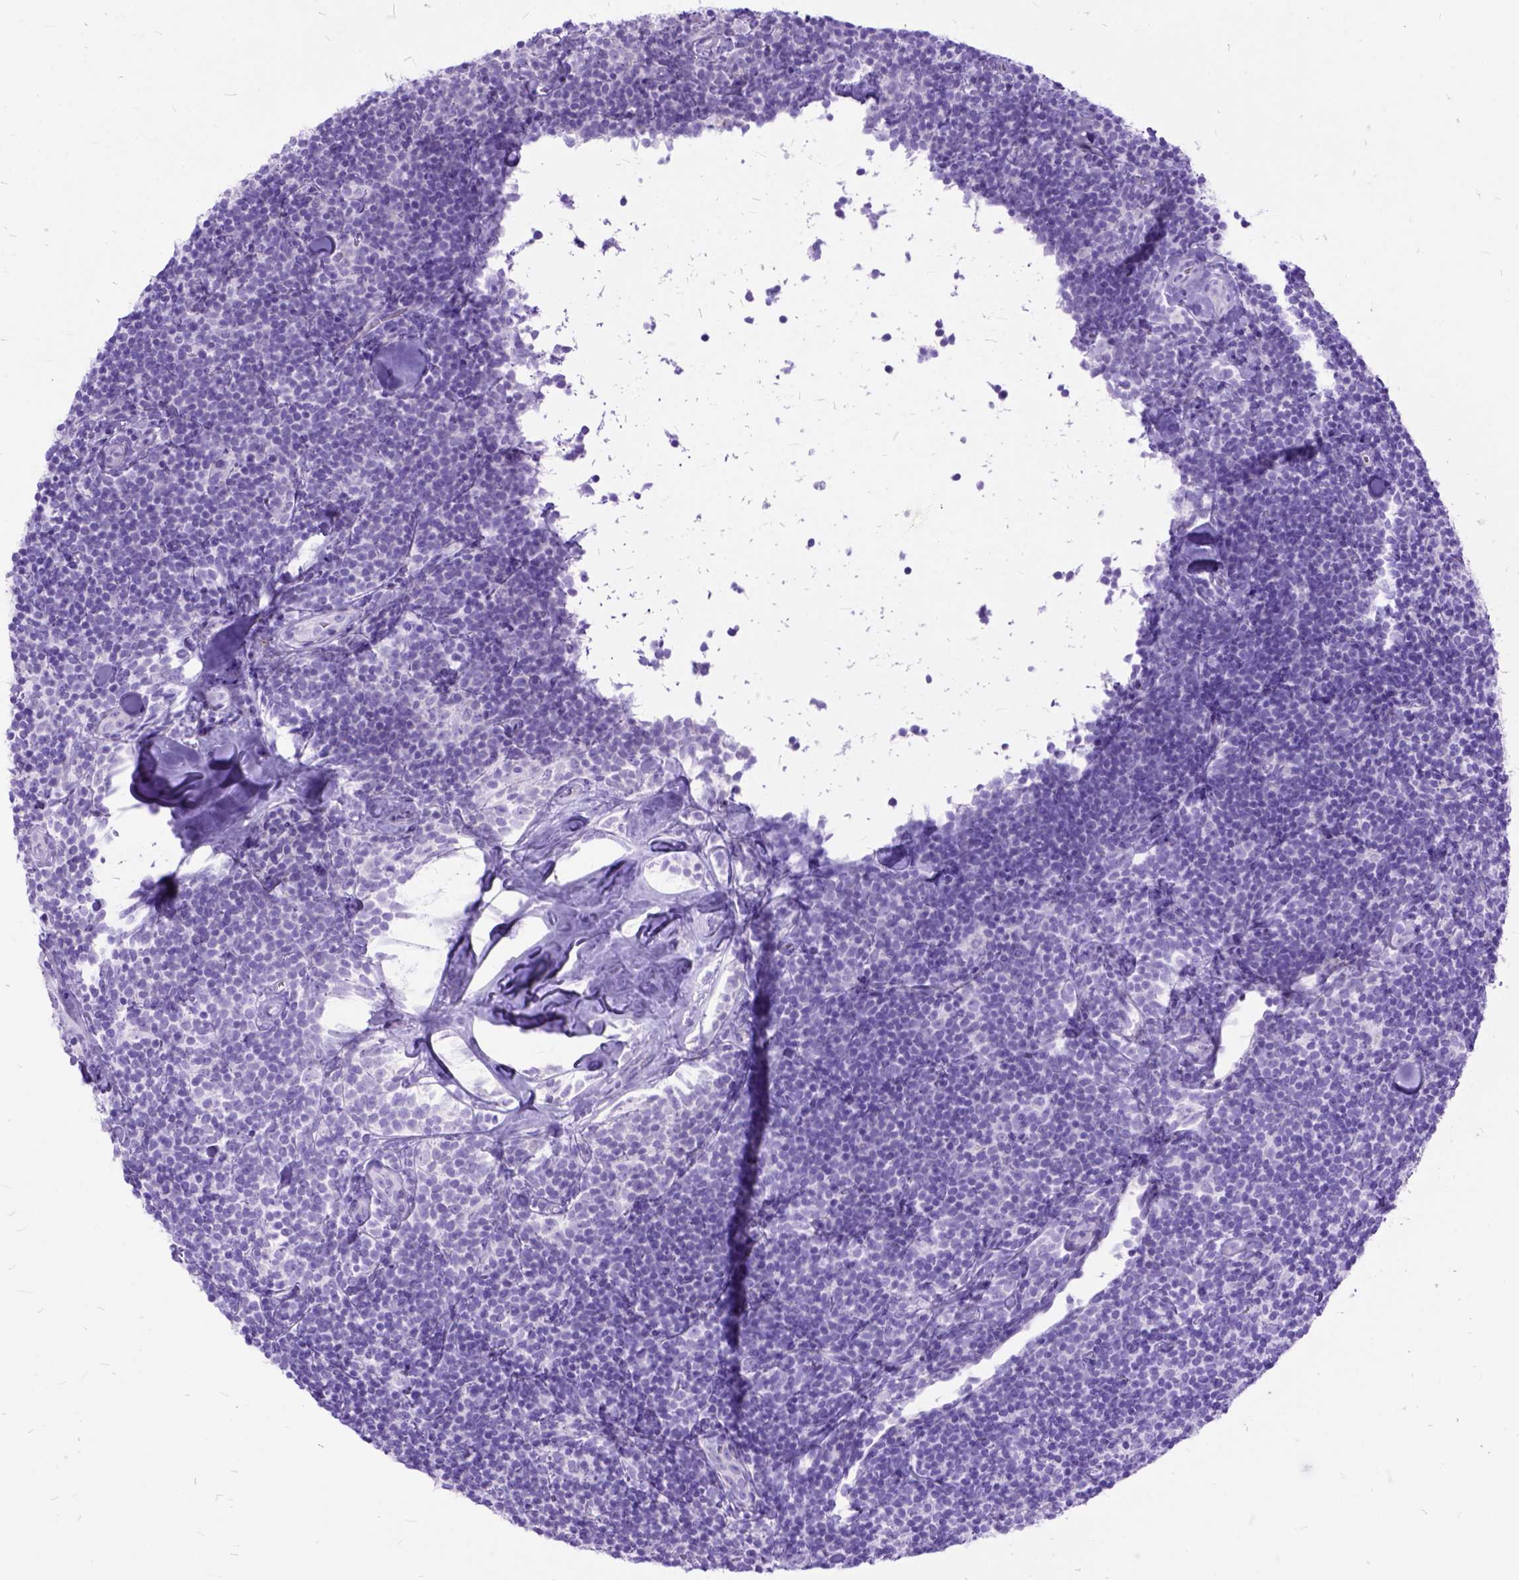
{"staining": {"intensity": "negative", "quantity": "none", "location": "none"}, "tissue": "lymphoma", "cell_type": "Tumor cells", "image_type": "cancer", "snomed": [{"axis": "morphology", "description": "Malignant lymphoma, non-Hodgkin's type, Low grade"}, {"axis": "topography", "description": "Lymph node"}], "caption": "Tumor cells are negative for protein expression in human low-grade malignant lymphoma, non-Hodgkin's type.", "gene": "DNAH2", "patient": {"sex": "female", "age": 56}}